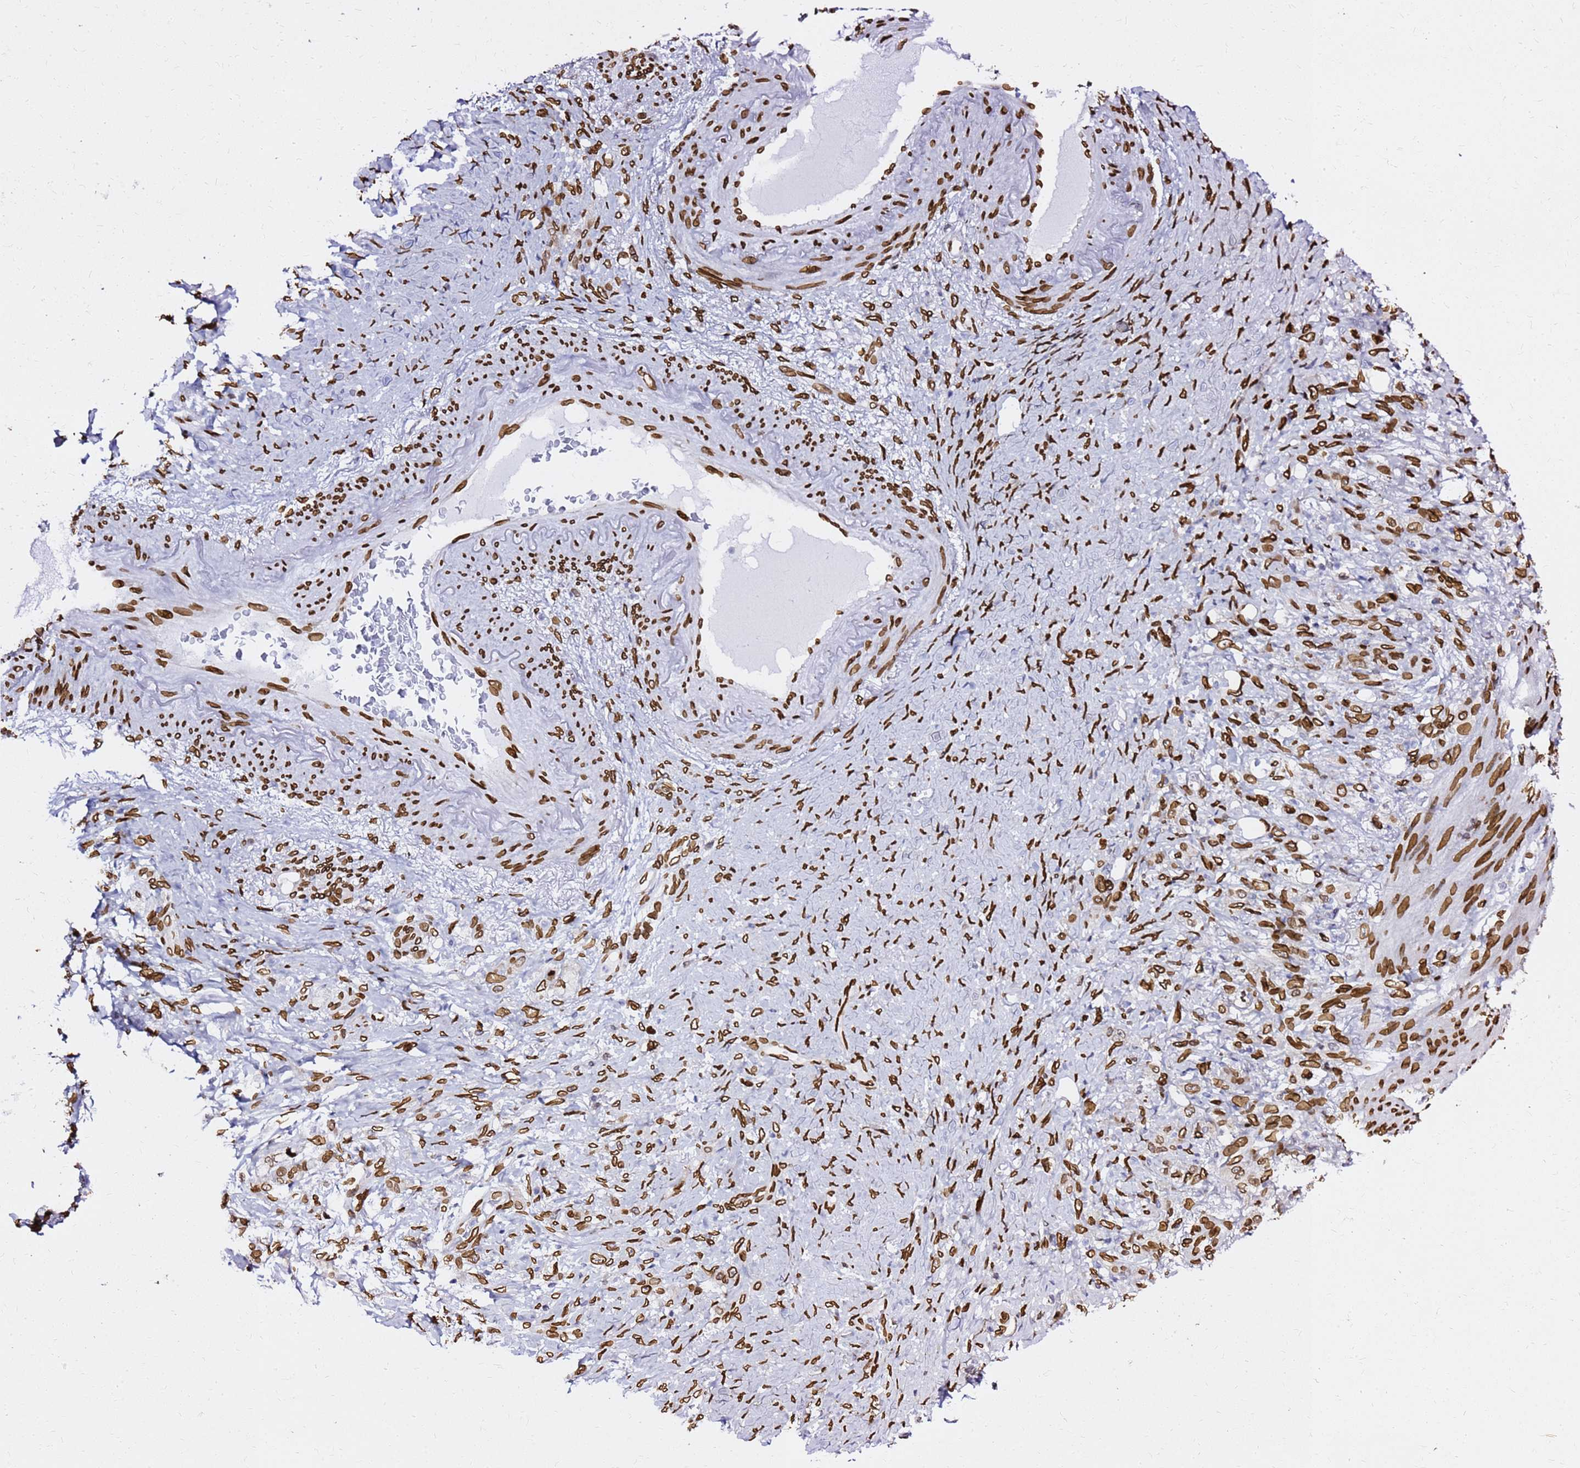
{"staining": {"intensity": "moderate", "quantity": ">75%", "location": "cytoplasmic/membranous,nuclear"}, "tissue": "stomach cancer", "cell_type": "Tumor cells", "image_type": "cancer", "snomed": [{"axis": "morphology", "description": "Adenocarcinoma, NOS"}, {"axis": "topography", "description": "Stomach"}], "caption": "Stomach adenocarcinoma was stained to show a protein in brown. There is medium levels of moderate cytoplasmic/membranous and nuclear expression in about >75% of tumor cells.", "gene": "C6orf141", "patient": {"sex": "female", "age": 79}}